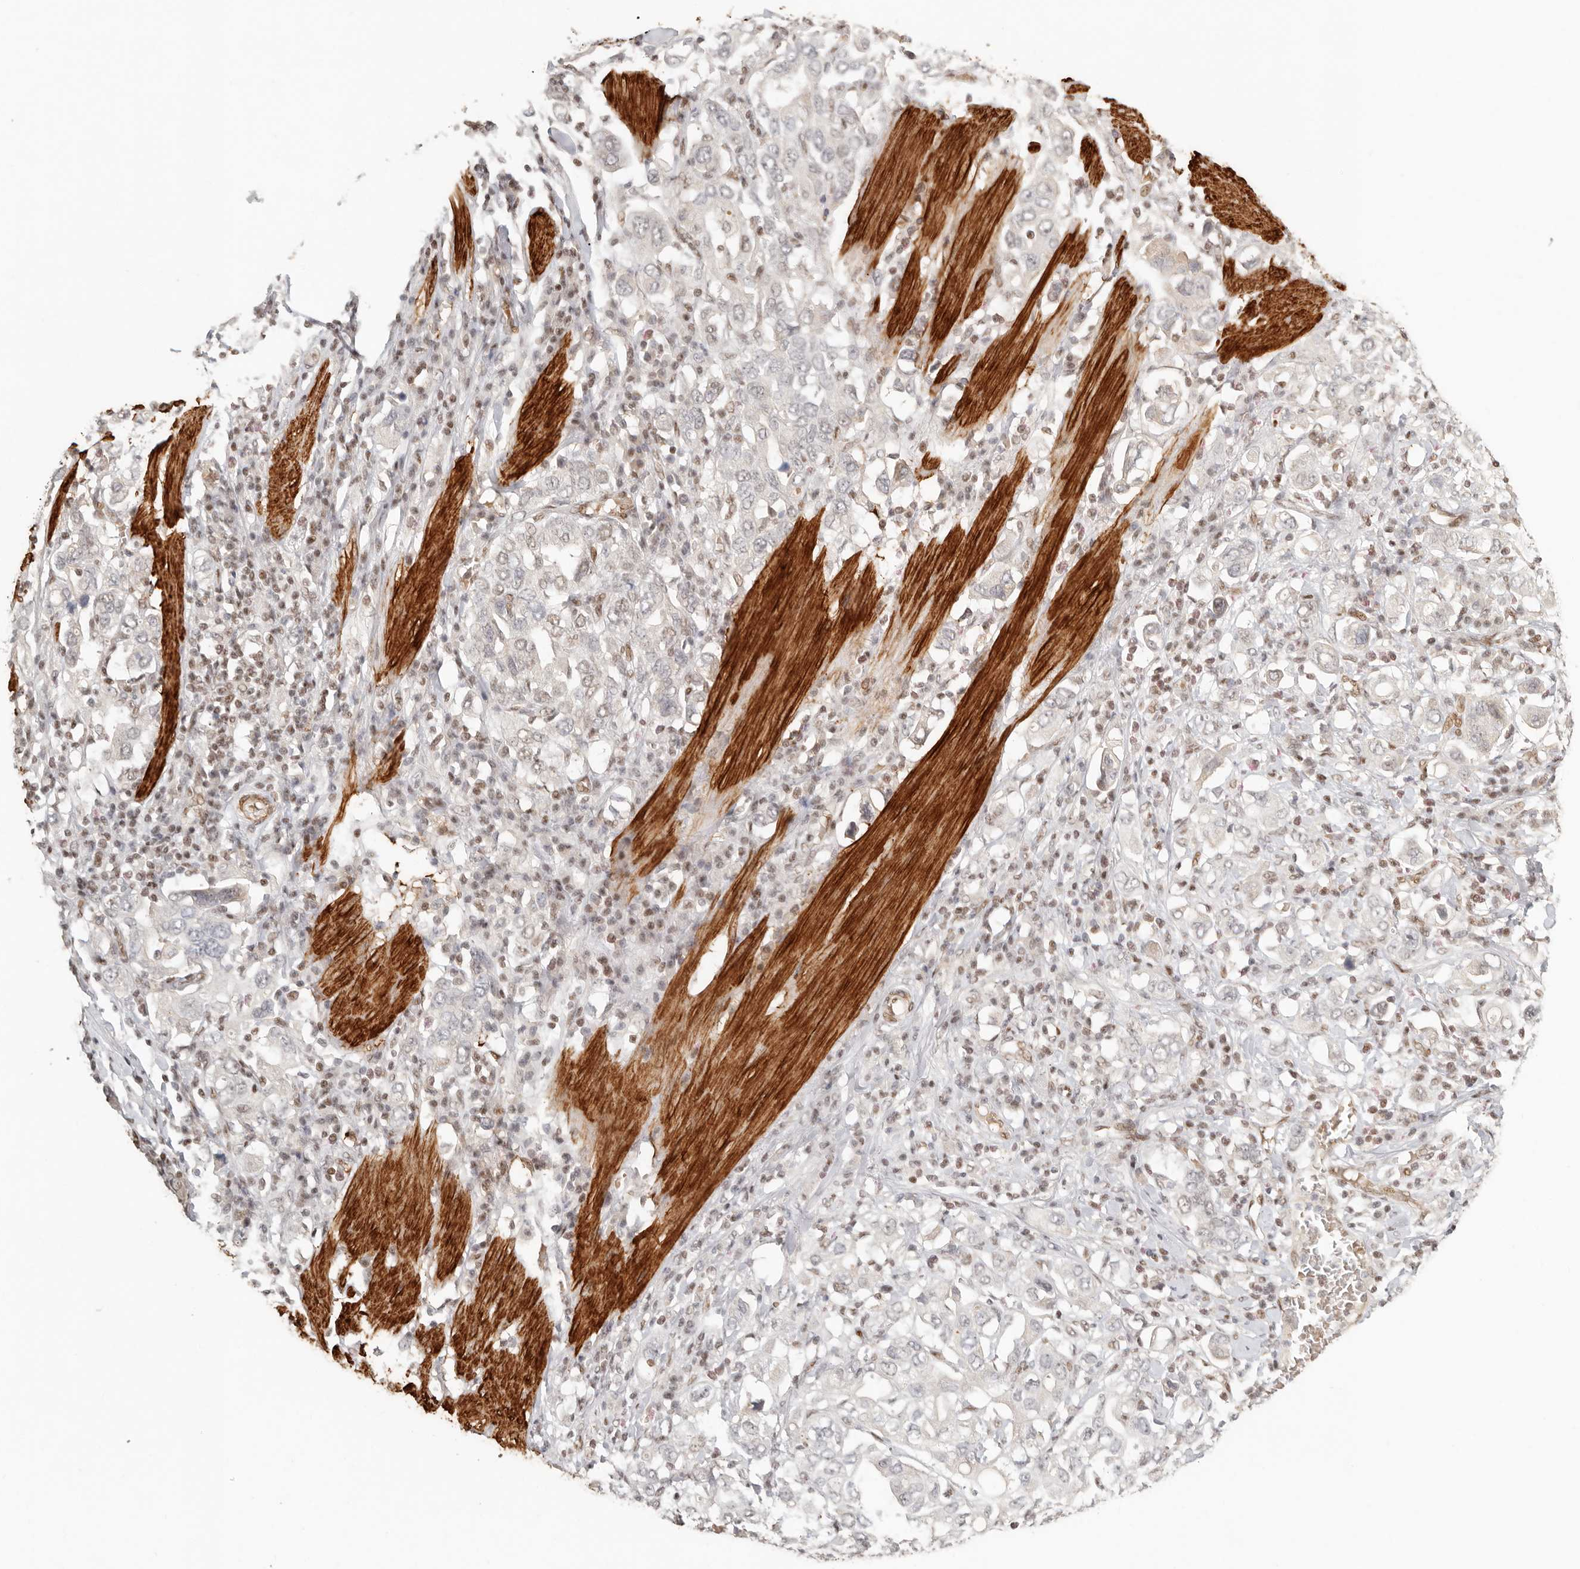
{"staining": {"intensity": "negative", "quantity": "none", "location": "none"}, "tissue": "stomach cancer", "cell_type": "Tumor cells", "image_type": "cancer", "snomed": [{"axis": "morphology", "description": "Adenocarcinoma, NOS"}, {"axis": "topography", "description": "Stomach, upper"}], "caption": "A histopathology image of stomach cancer stained for a protein shows no brown staining in tumor cells.", "gene": "GABPA", "patient": {"sex": "male", "age": 62}}